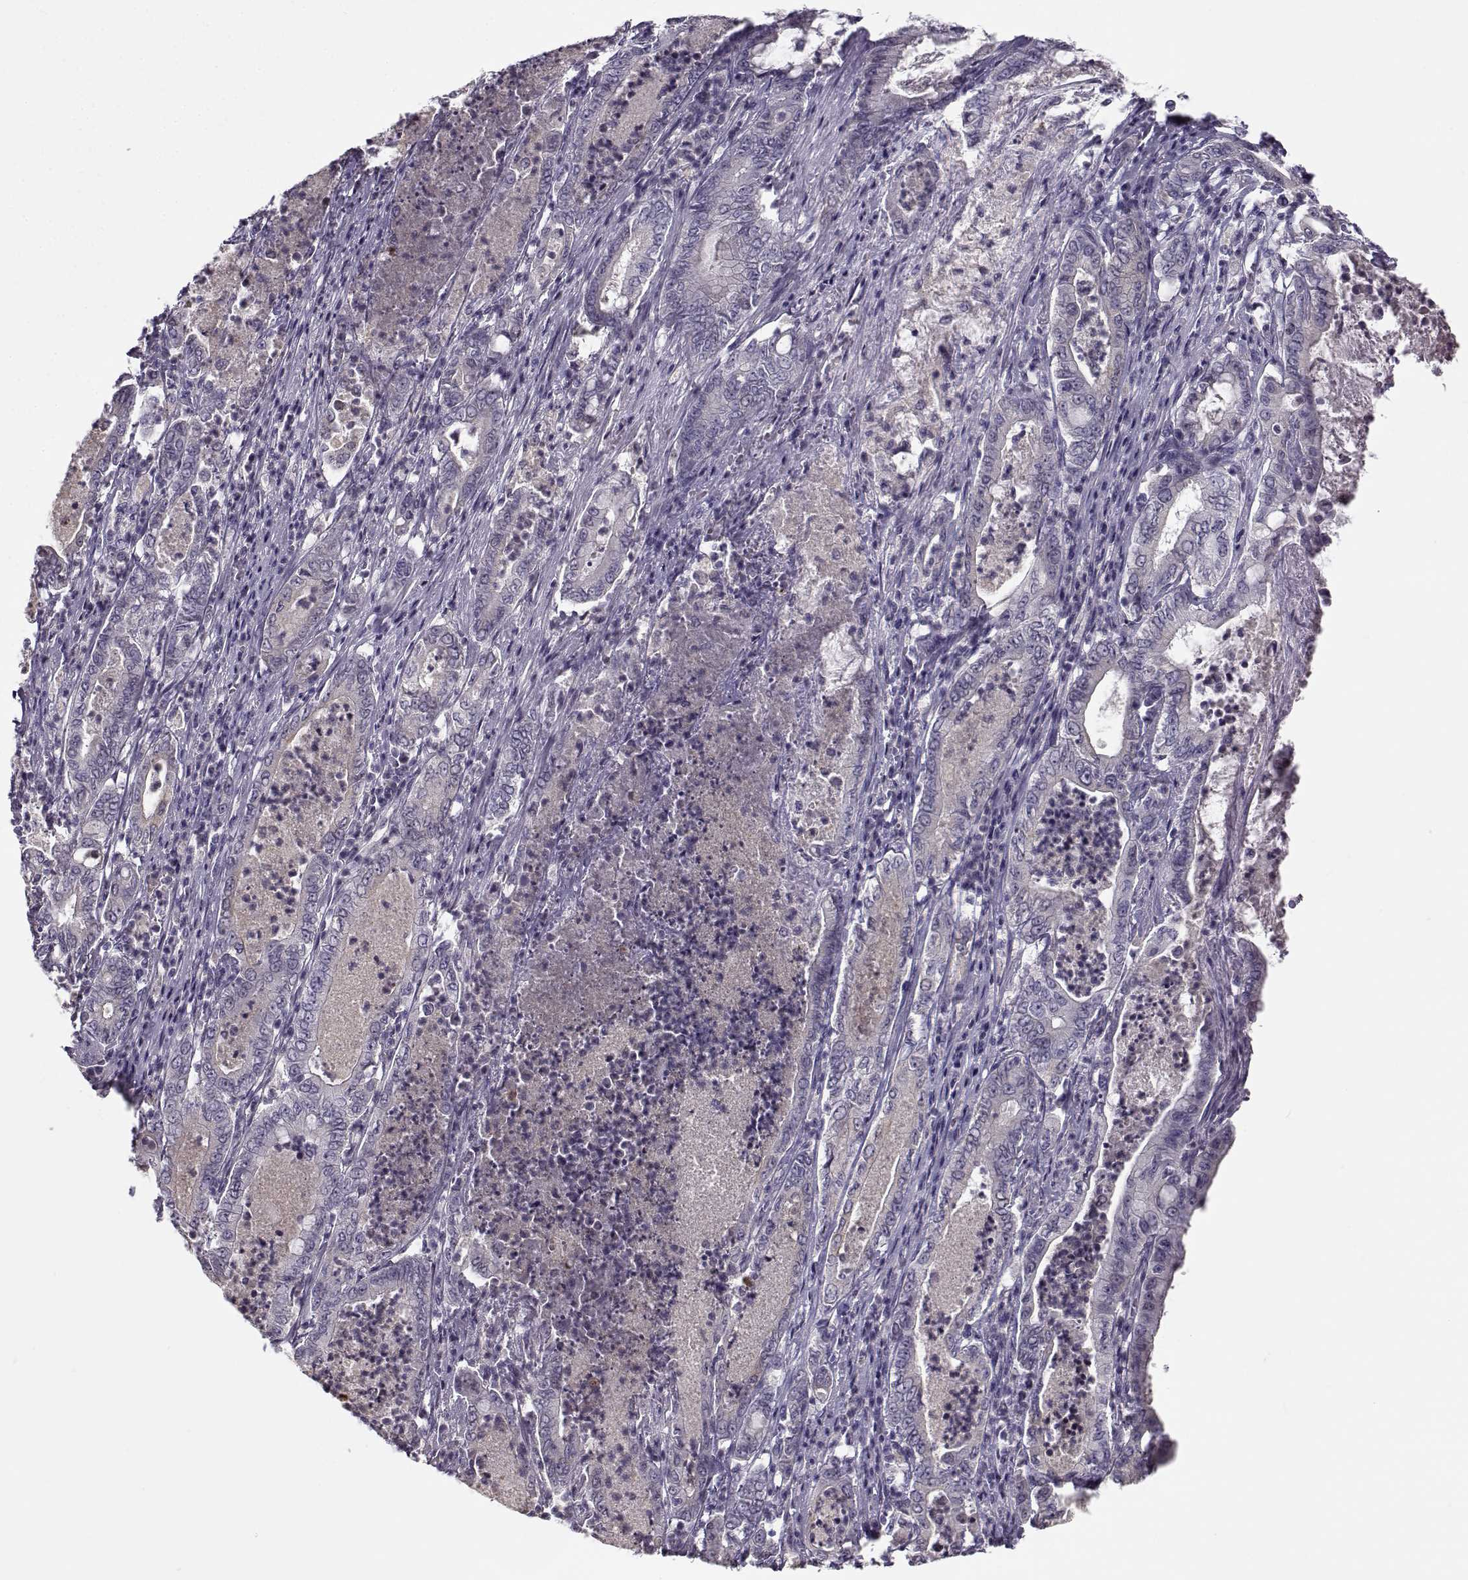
{"staining": {"intensity": "negative", "quantity": "none", "location": "none"}, "tissue": "pancreatic cancer", "cell_type": "Tumor cells", "image_type": "cancer", "snomed": [{"axis": "morphology", "description": "Adenocarcinoma, NOS"}, {"axis": "topography", "description": "Pancreas"}], "caption": "High power microscopy histopathology image of an immunohistochemistry image of adenocarcinoma (pancreatic), revealing no significant expression in tumor cells.", "gene": "TMEM145", "patient": {"sex": "male", "age": 71}}